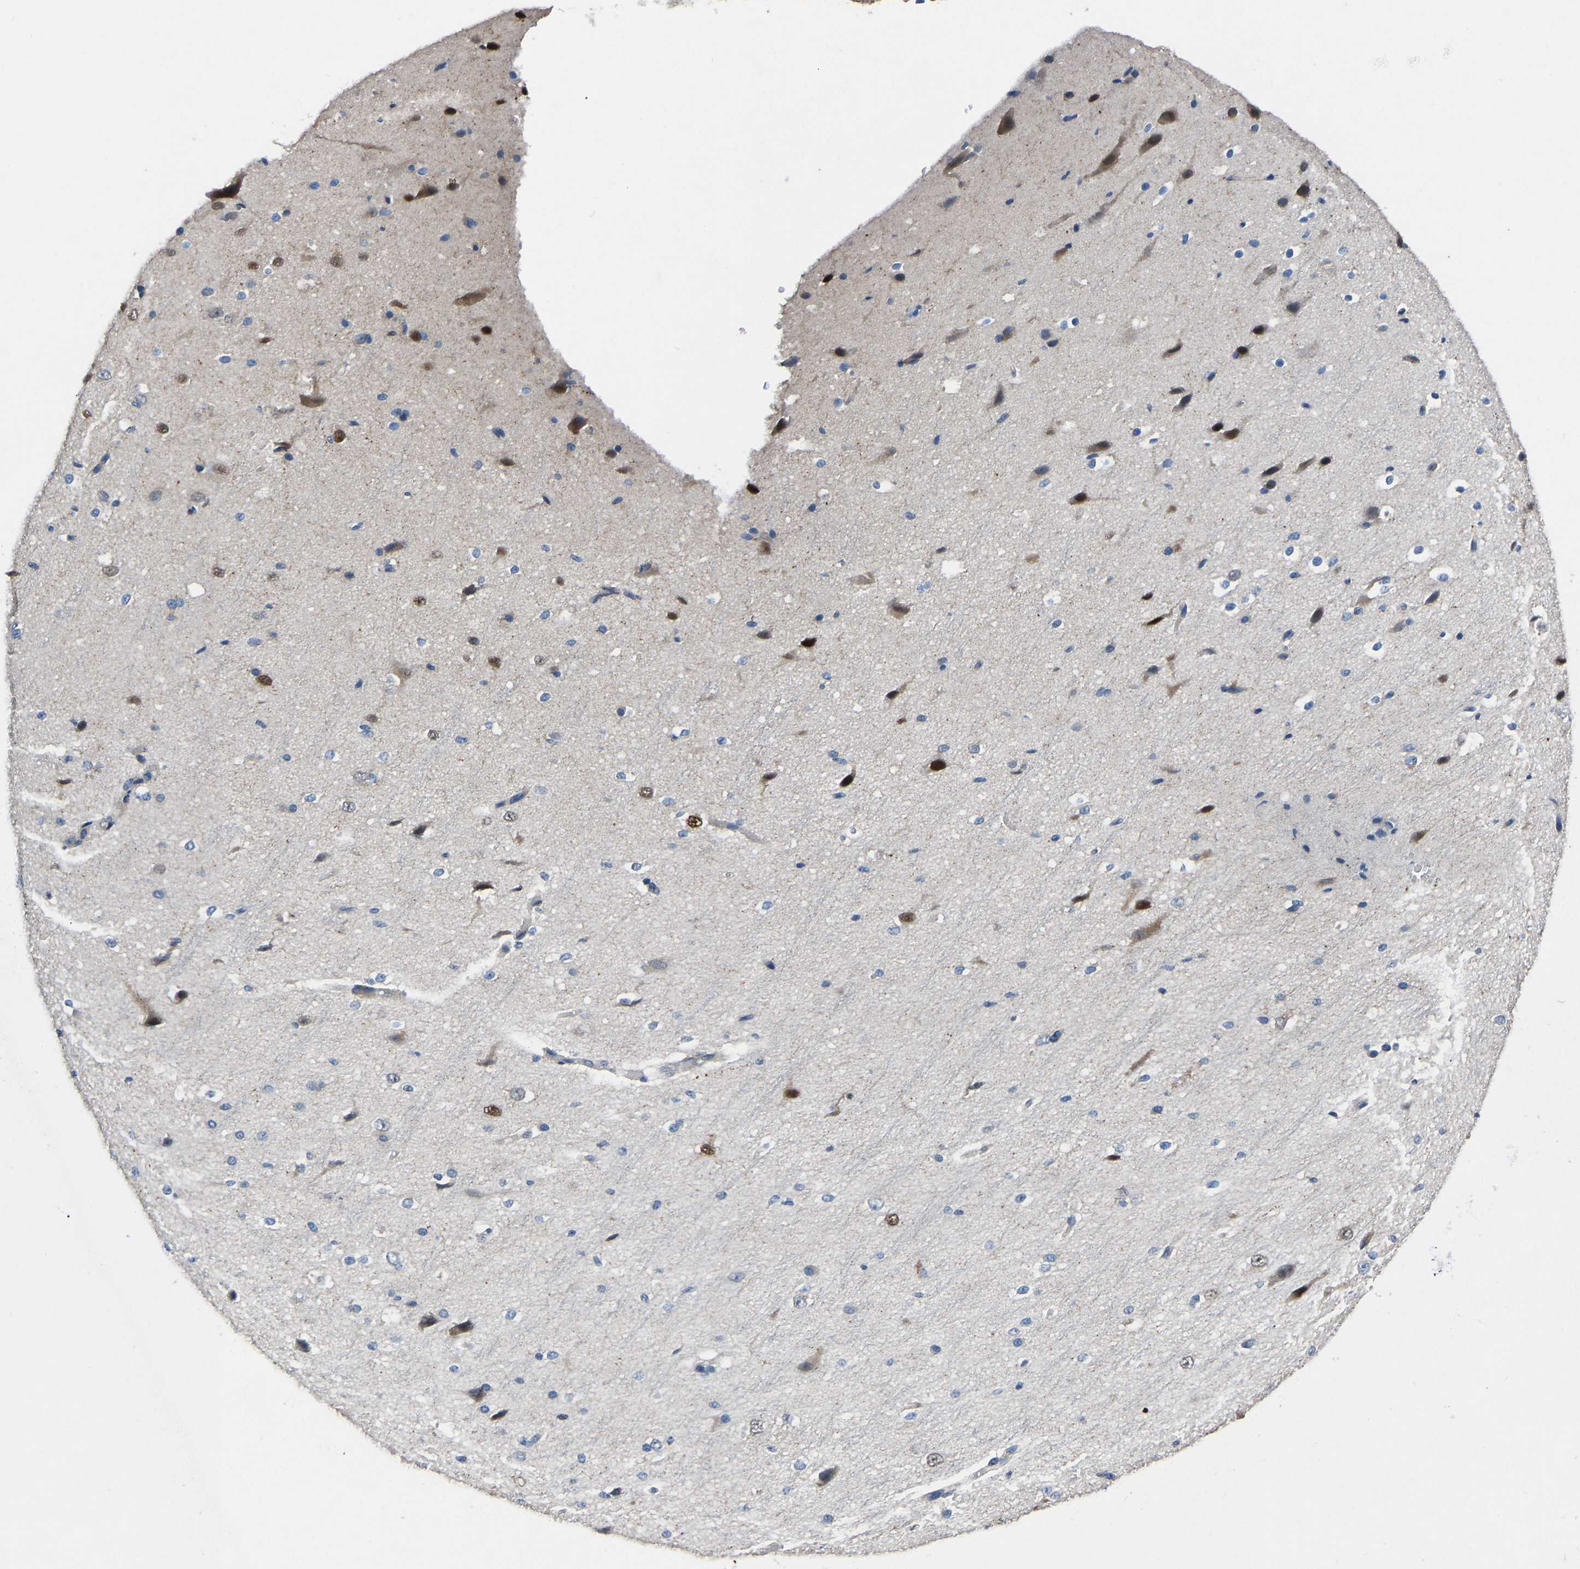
{"staining": {"intensity": "negative", "quantity": "none", "location": "none"}, "tissue": "cerebral cortex", "cell_type": "Endothelial cells", "image_type": "normal", "snomed": [{"axis": "morphology", "description": "Normal tissue, NOS"}, {"axis": "morphology", "description": "Developmental malformation"}, {"axis": "topography", "description": "Cerebral cortex"}], "caption": "Immunohistochemistry photomicrograph of normal cerebral cortex: cerebral cortex stained with DAB (3,3'-diaminobenzidine) displays no significant protein staining in endothelial cells.", "gene": "EGR1", "patient": {"sex": "female", "age": 30}}